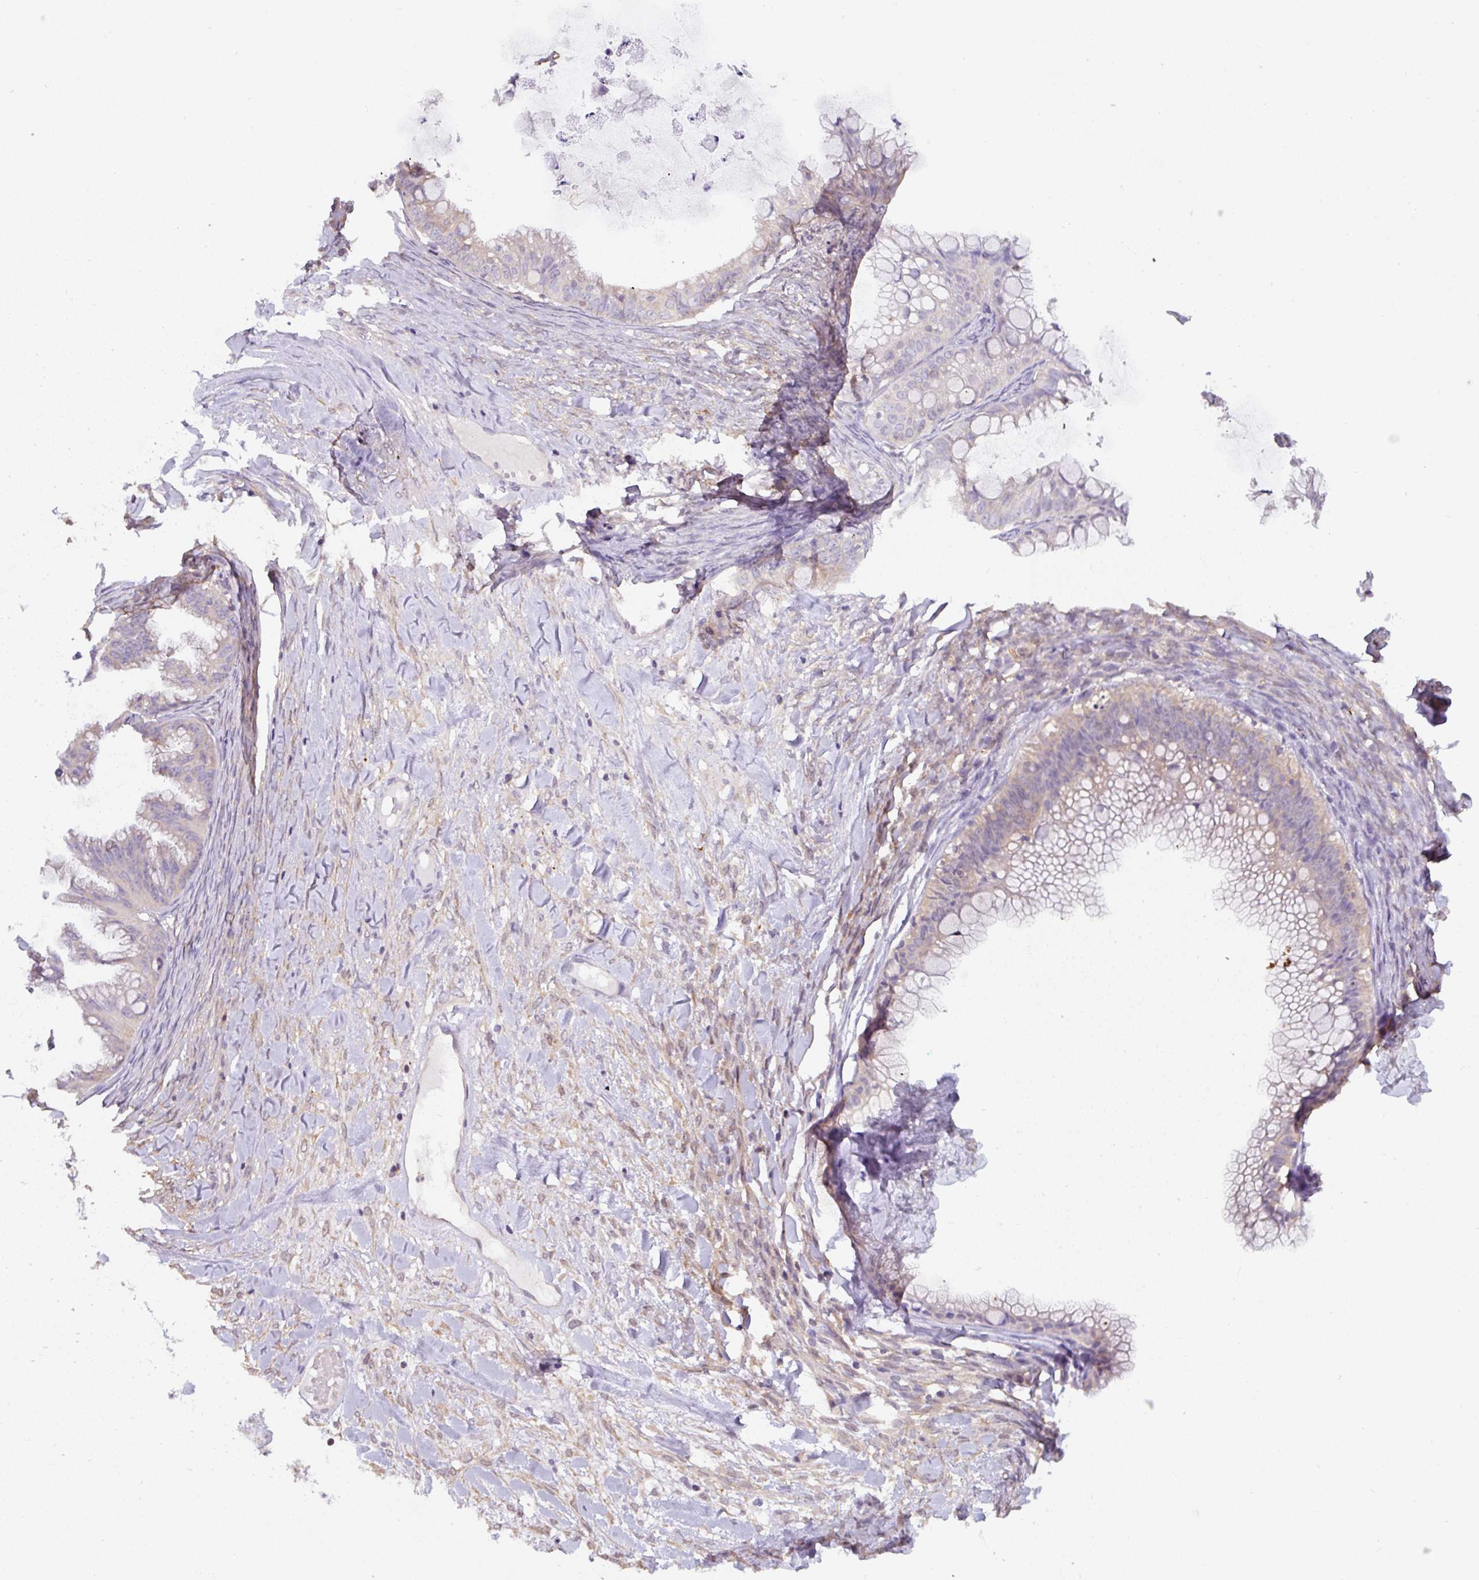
{"staining": {"intensity": "weak", "quantity": "<25%", "location": "cytoplasmic/membranous"}, "tissue": "ovarian cancer", "cell_type": "Tumor cells", "image_type": "cancer", "snomed": [{"axis": "morphology", "description": "Cystadenocarcinoma, mucinous, NOS"}, {"axis": "topography", "description": "Ovary"}], "caption": "This is an immunohistochemistry (IHC) image of human ovarian cancer. There is no staining in tumor cells.", "gene": "ST13", "patient": {"sex": "female", "age": 35}}